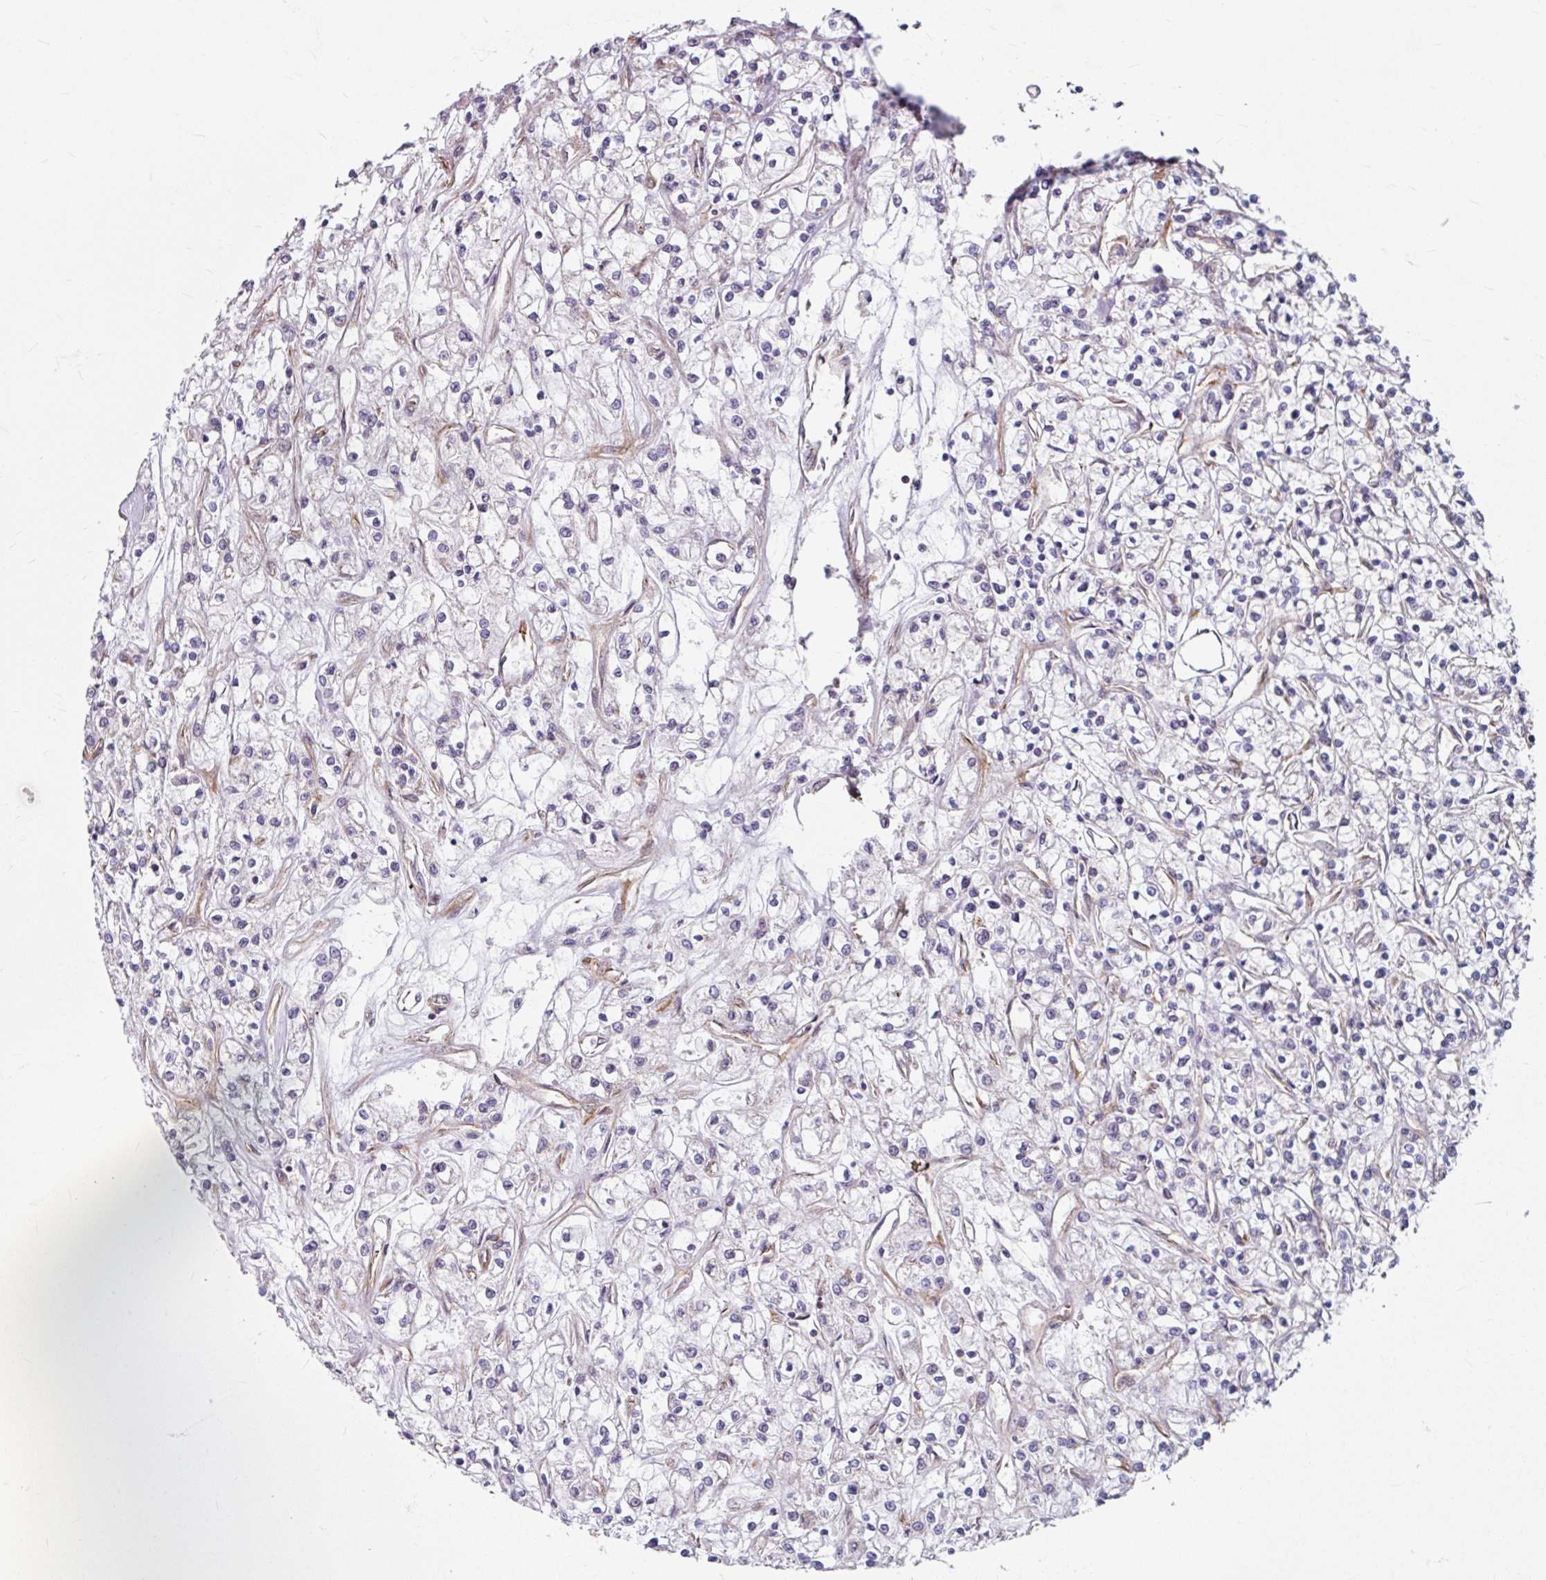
{"staining": {"intensity": "negative", "quantity": "none", "location": "none"}, "tissue": "renal cancer", "cell_type": "Tumor cells", "image_type": "cancer", "snomed": [{"axis": "morphology", "description": "Adenocarcinoma, NOS"}, {"axis": "topography", "description": "Kidney"}], "caption": "This is an IHC image of human renal cancer (adenocarcinoma). There is no expression in tumor cells.", "gene": "DAAM2", "patient": {"sex": "female", "age": 59}}